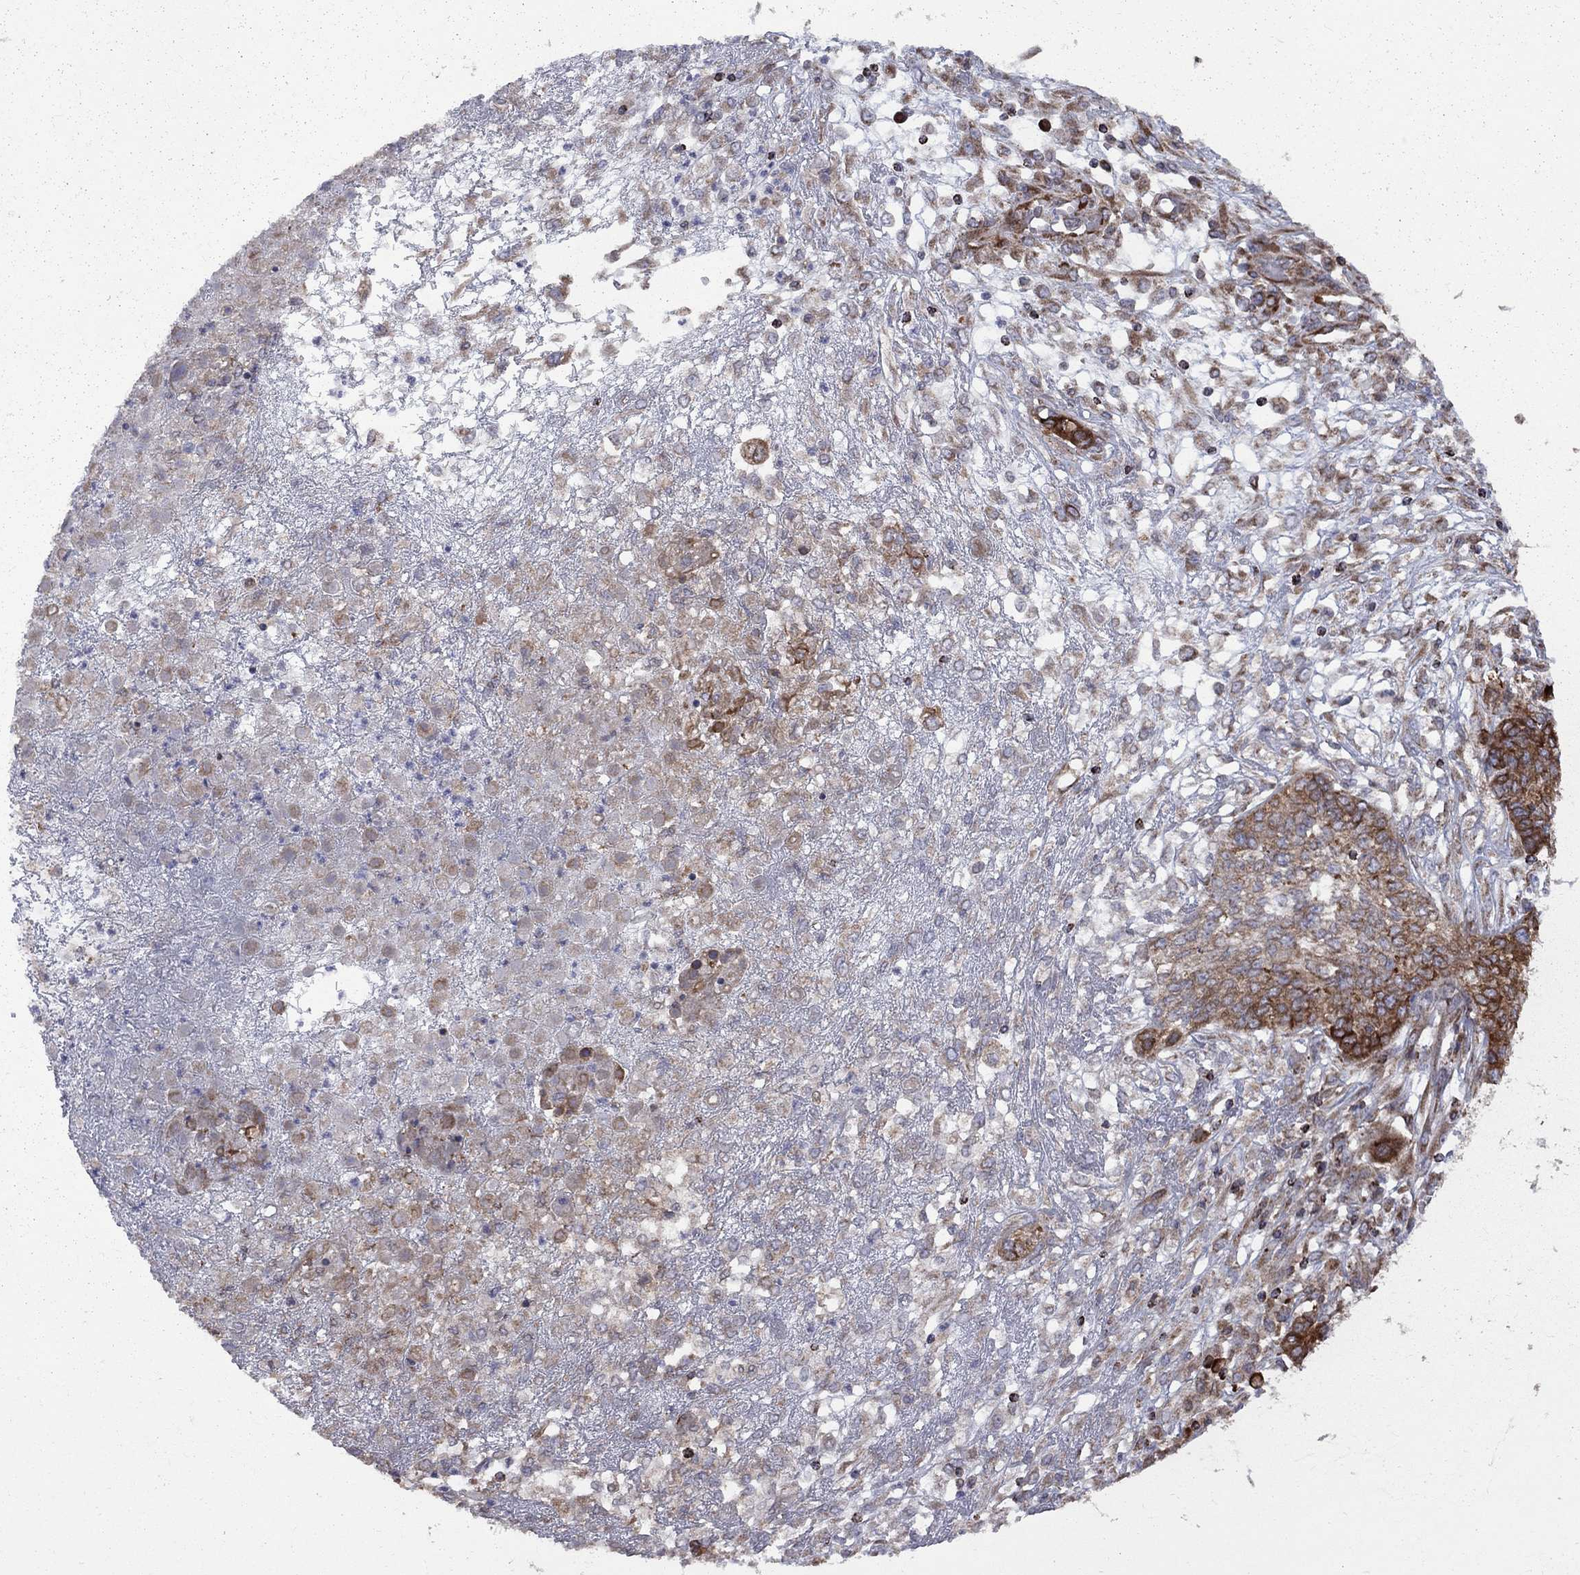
{"staining": {"intensity": "moderate", "quantity": ">75%", "location": "cytoplasmic/membranous"}, "tissue": "ovarian cancer", "cell_type": "Tumor cells", "image_type": "cancer", "snomed": [{"axis": "morphology", "description": "Cystadenocarcinoma, serous, NOS"}, {"axis": "topography", "description": "Ovary"}], "caption": "The photomicrograph shows staining of ovarian cancer (serous cystadenocarcinoma), revealing moderate cytoplasmic/membranous protein staining (brown color) within tumor cells.", "gene": "CLPTM1", "patient": {"sex": "female", "age": 67}}